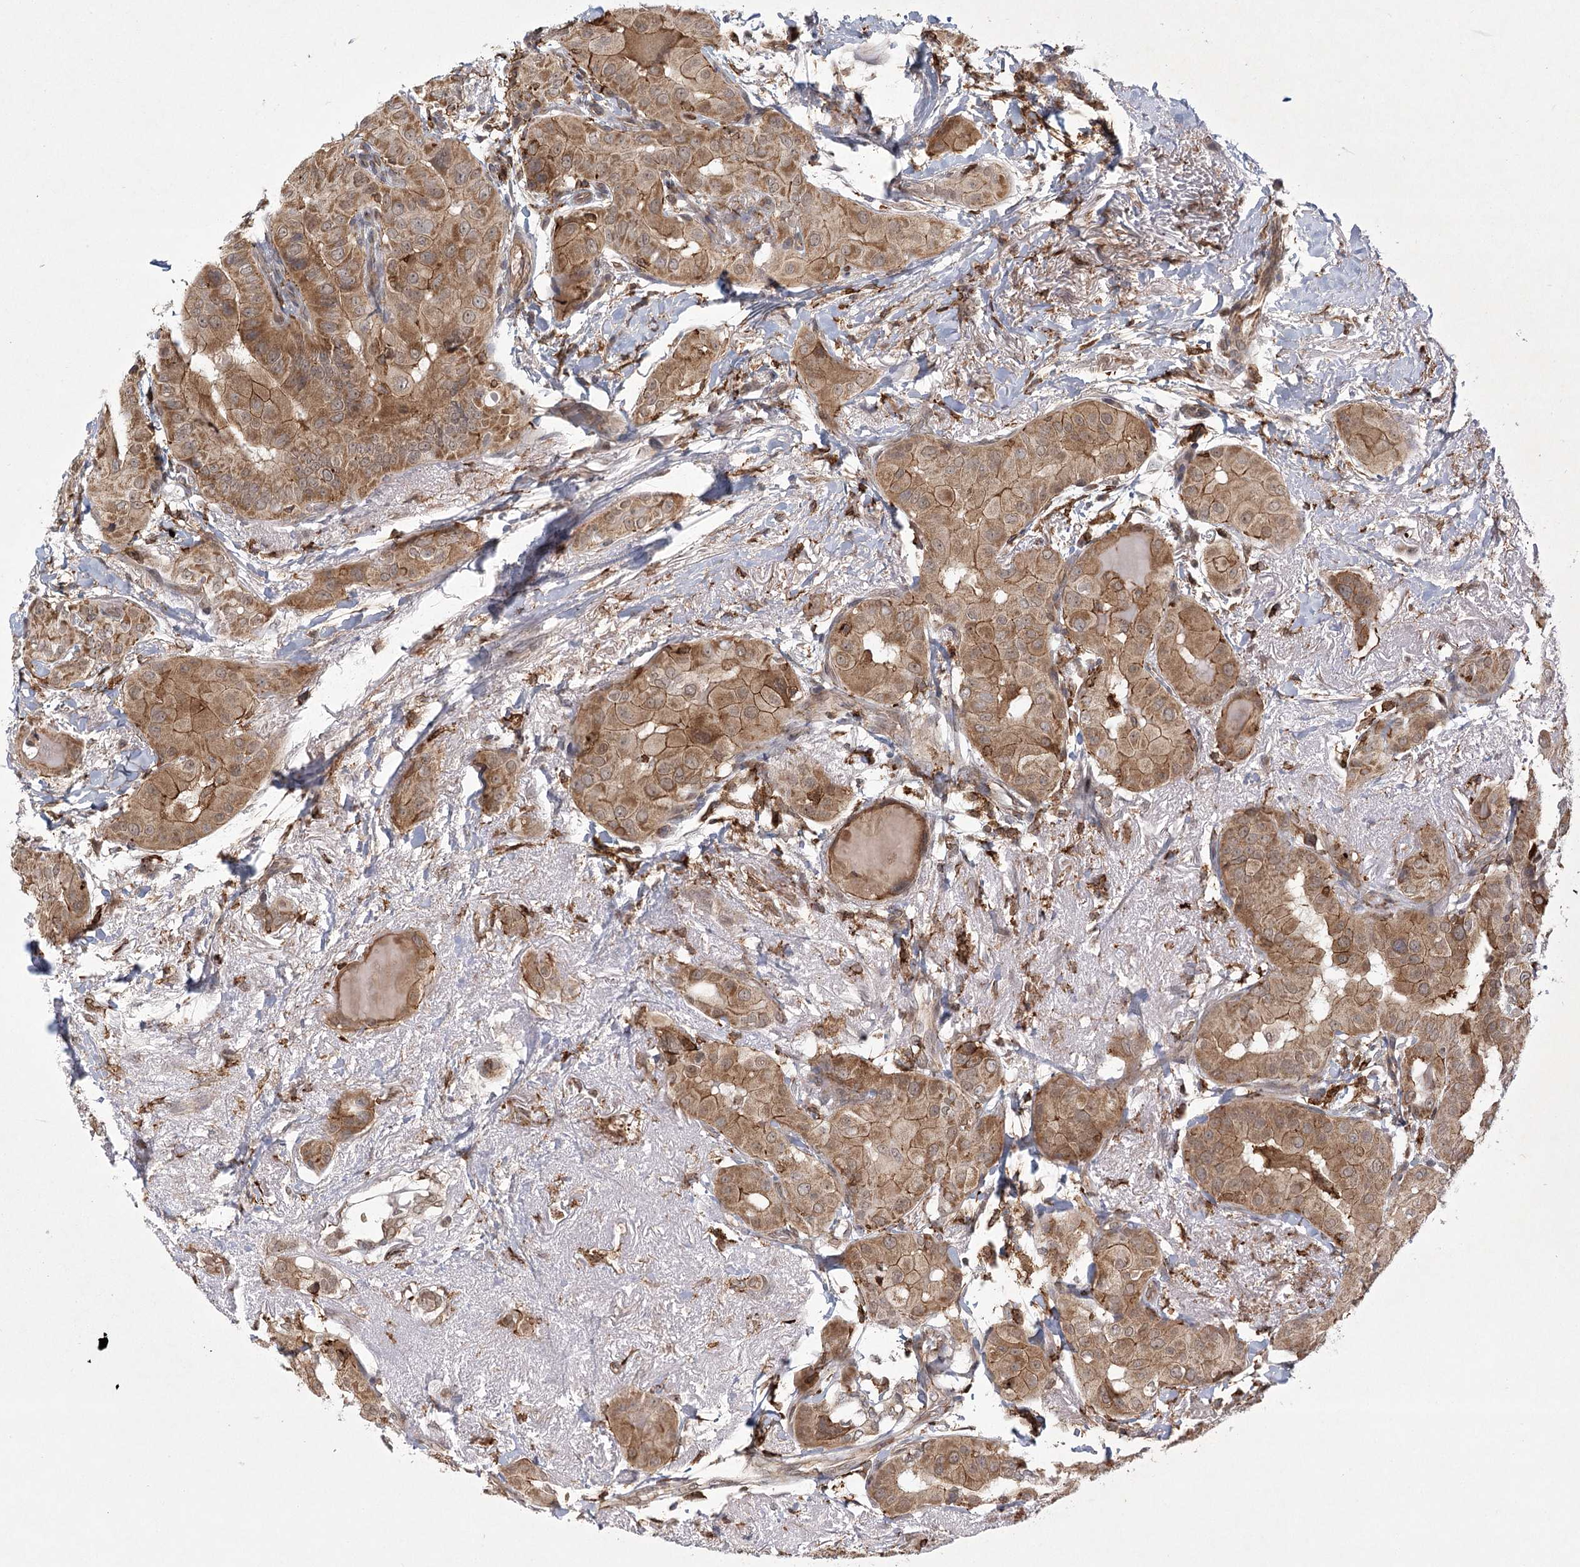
{"staining": {"intensity": "moderate", "quantity": ">75%", "location": "cytoplasmic/membranous"}, "tissue": "thyroid cancer", "cell_type": "Tumor cells", "image_type": "cancer", "snomed": [{"axis": "morphology", "description": "Papillary adenocarcinoma, NOS"}, {"axis": "topography", "description": "Thyroid gland"}], "caption": "A medium amount of moderate cytoplasmic/membranous positivity is seen in about >75% of tumor cells in thyroid cancer tissue.", "gene": "MEPE", "patient": {"sex": "male", "age": 33}}